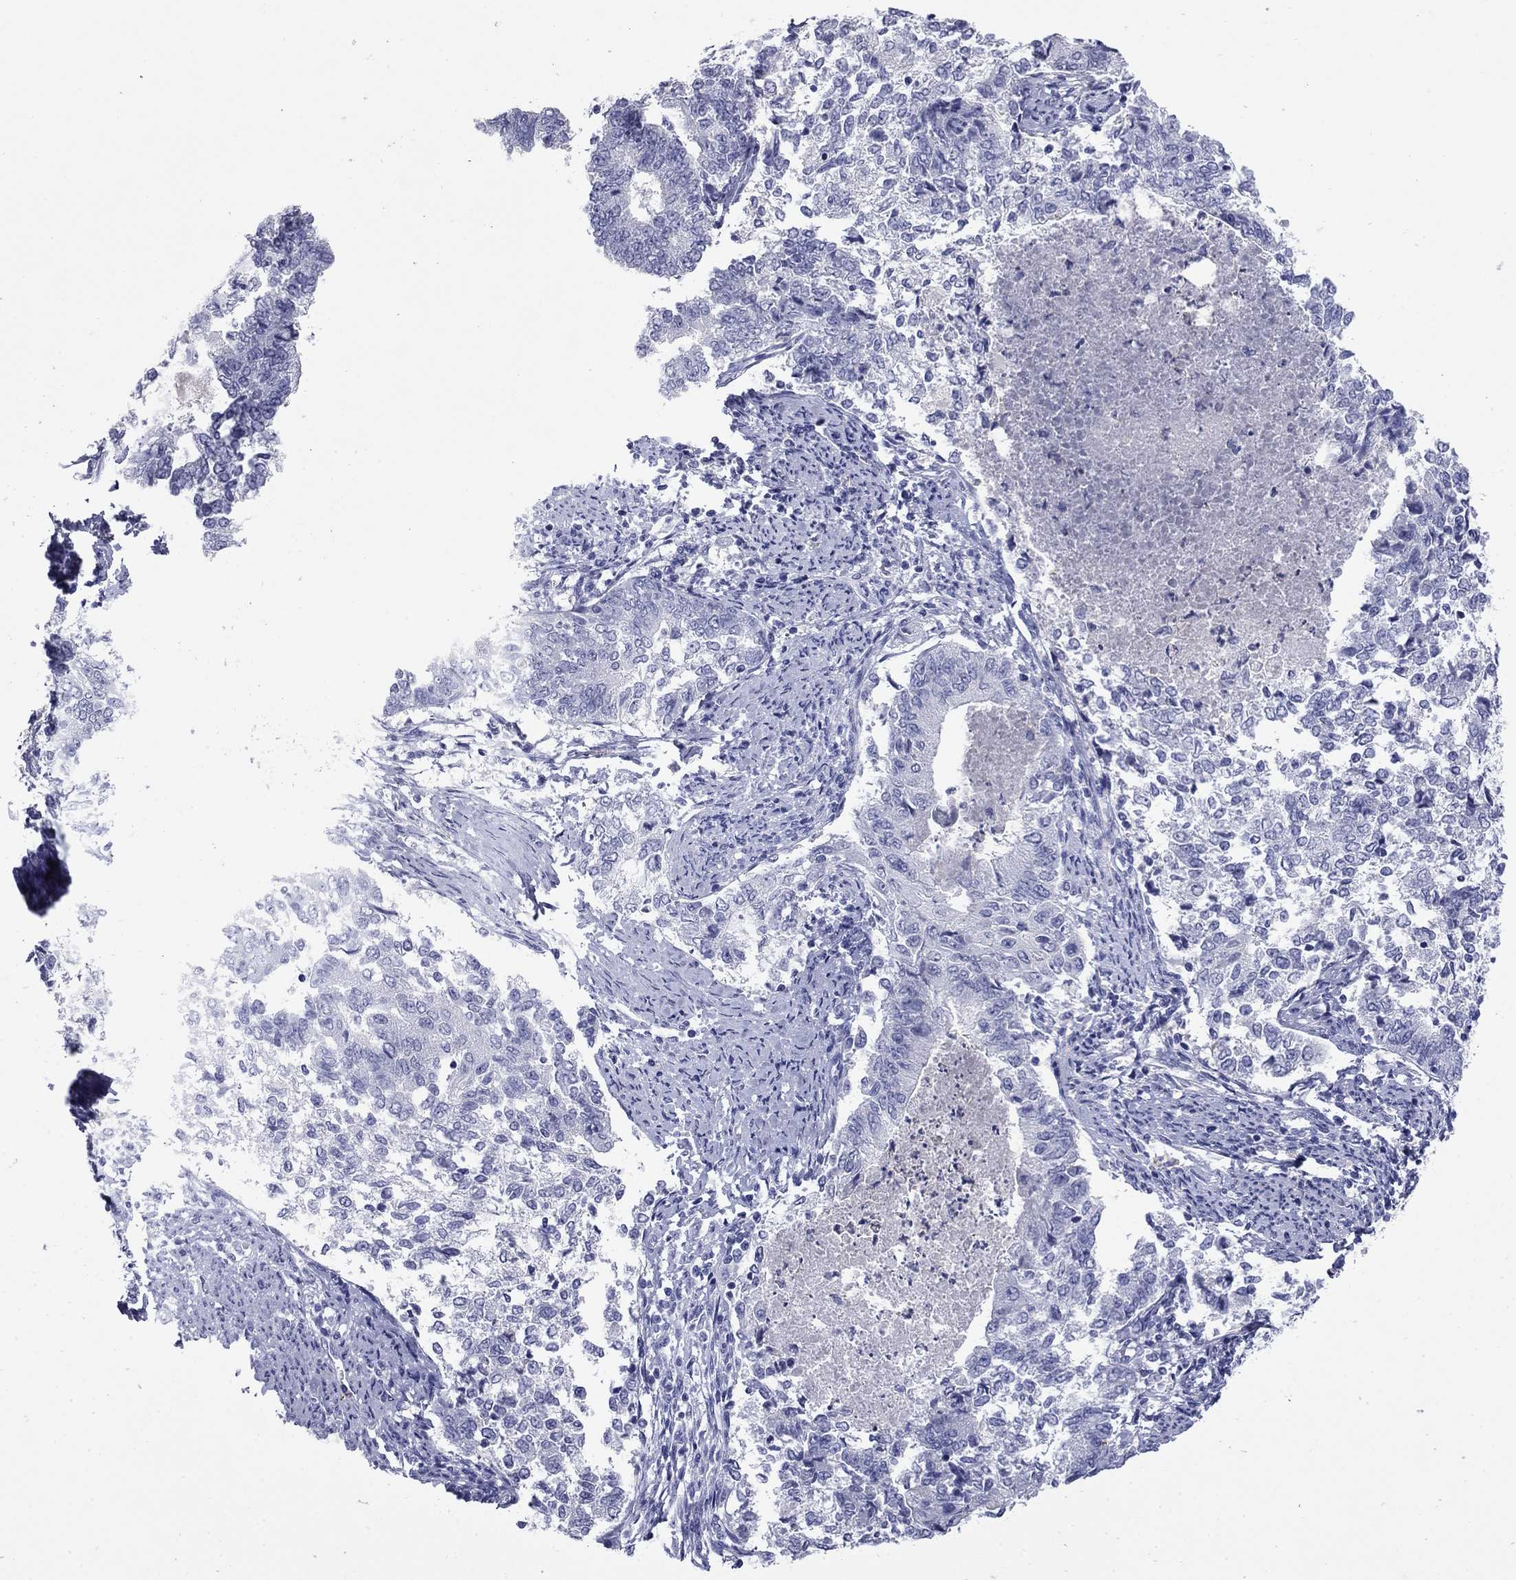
{"staining": {"intensity": "negative", "quantity": "none", "location": "none"}, "tissue": "endometrial cancer", "cell_type": "Tumor cells", "image_type": "cancer", "snomed": [{"axis": "morphology", "description": "Adenocarcinoma, NOS"}, {"axis": "topography", "description": "Endometrium"}], "caption": "This is an immunohistochemistry (IHC) micrograph of human adenocarcinoma (endometrial). There is no positivity in tumor cells.", "gene": "CFAP119", "patient": {"sex": "female", "age": 65}}